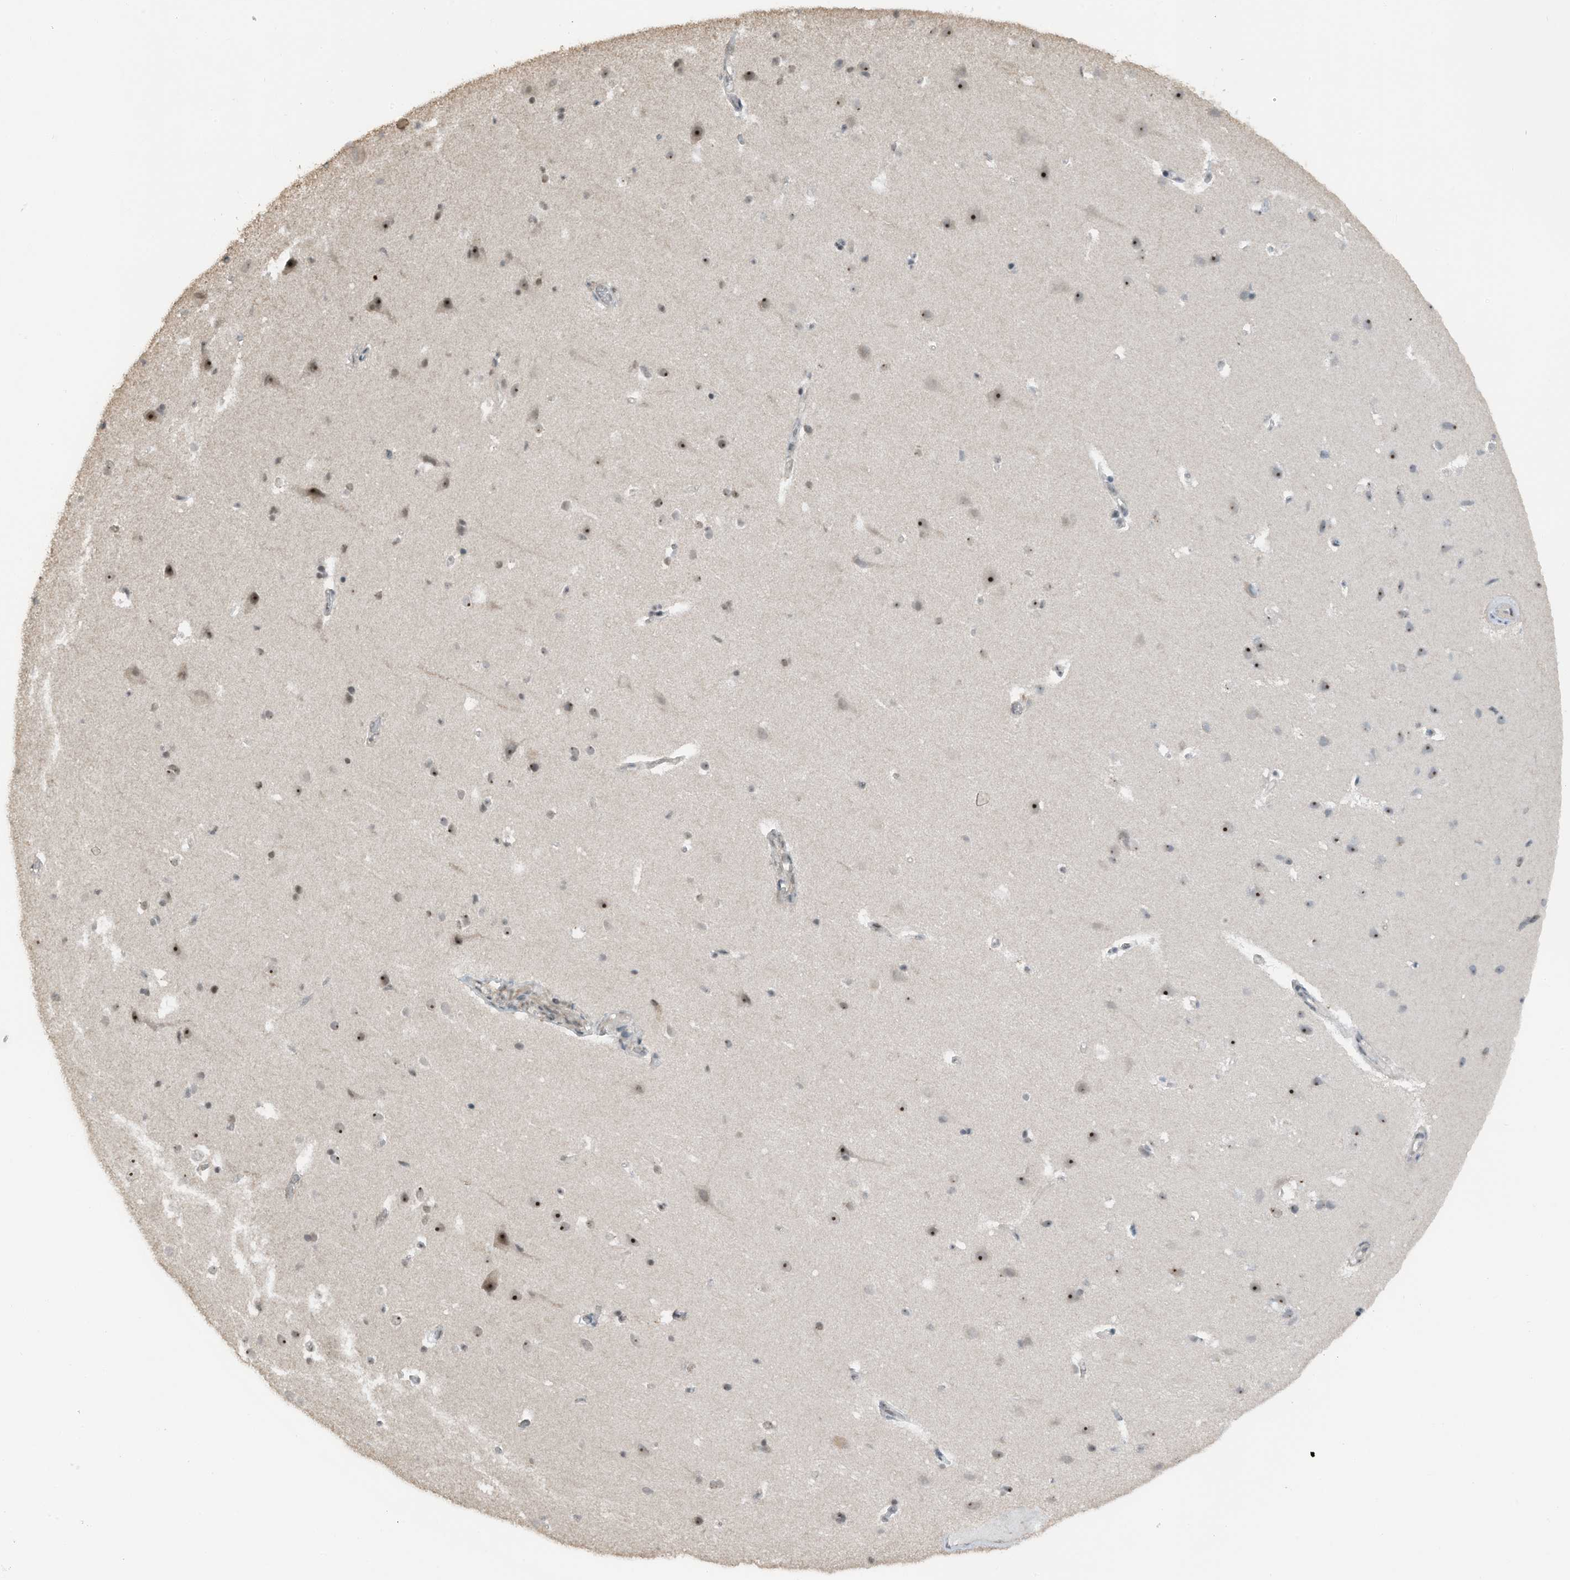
{"staining": {"intensity": "negative", "quantity": "none", "location": "none"}, "tissue": "cerebral cortex", "cell_type": "Endothelial cells", "image_type": "normal", "snomed": [{"axis": "morphology", "description": "Normal tissue, NOS"}, {"axis": "topography", "description": "Cerebral cortex"}], "caption": "An image of cerebral cortex stained for a protein exhibits no brown staining in endothelial cells.", "gene": "UTP3", "patient": {"sex": "male", "age": 34}}